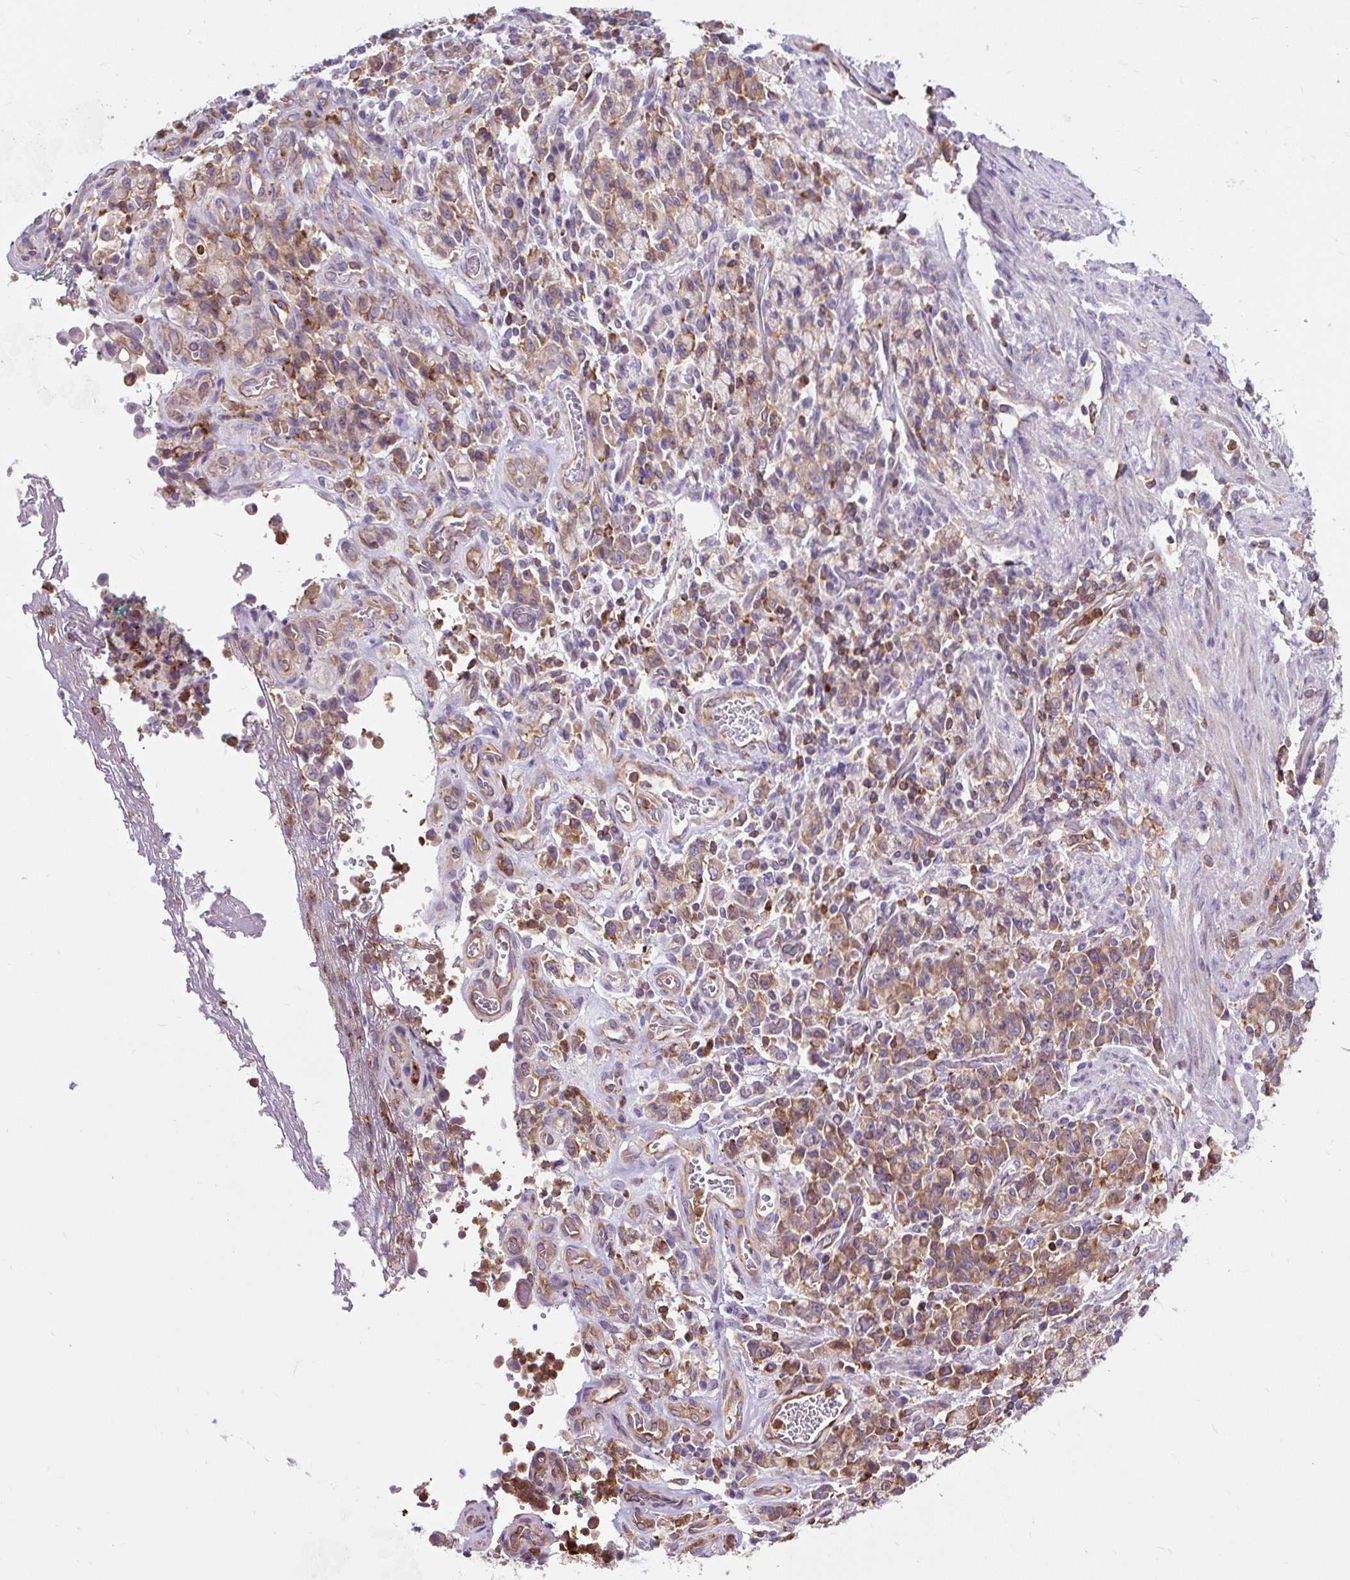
{"staining": {"intensity": "moderate", "quantity": ">75%", "location": "cytoplasmic/membranous"}, "tissue": "stomach cancer", "cell_type": "Tumor cells", "image_type": "cancer", "snomed": [{"axis": "morphology", "description": "Adenocarcinoma, NOS"}, {"axis": "topography", "description": "Stomach"}], "caption": "An image of human stomach cancer (adenocarcinoma) stained for a protein shows moderate cytoplasmic/membranous brown staining in tumor cells. (IHC, brightfield microscopy, high magnification).", "gene": "CISD3", "patient": {"sex": "male", "age": 77}}